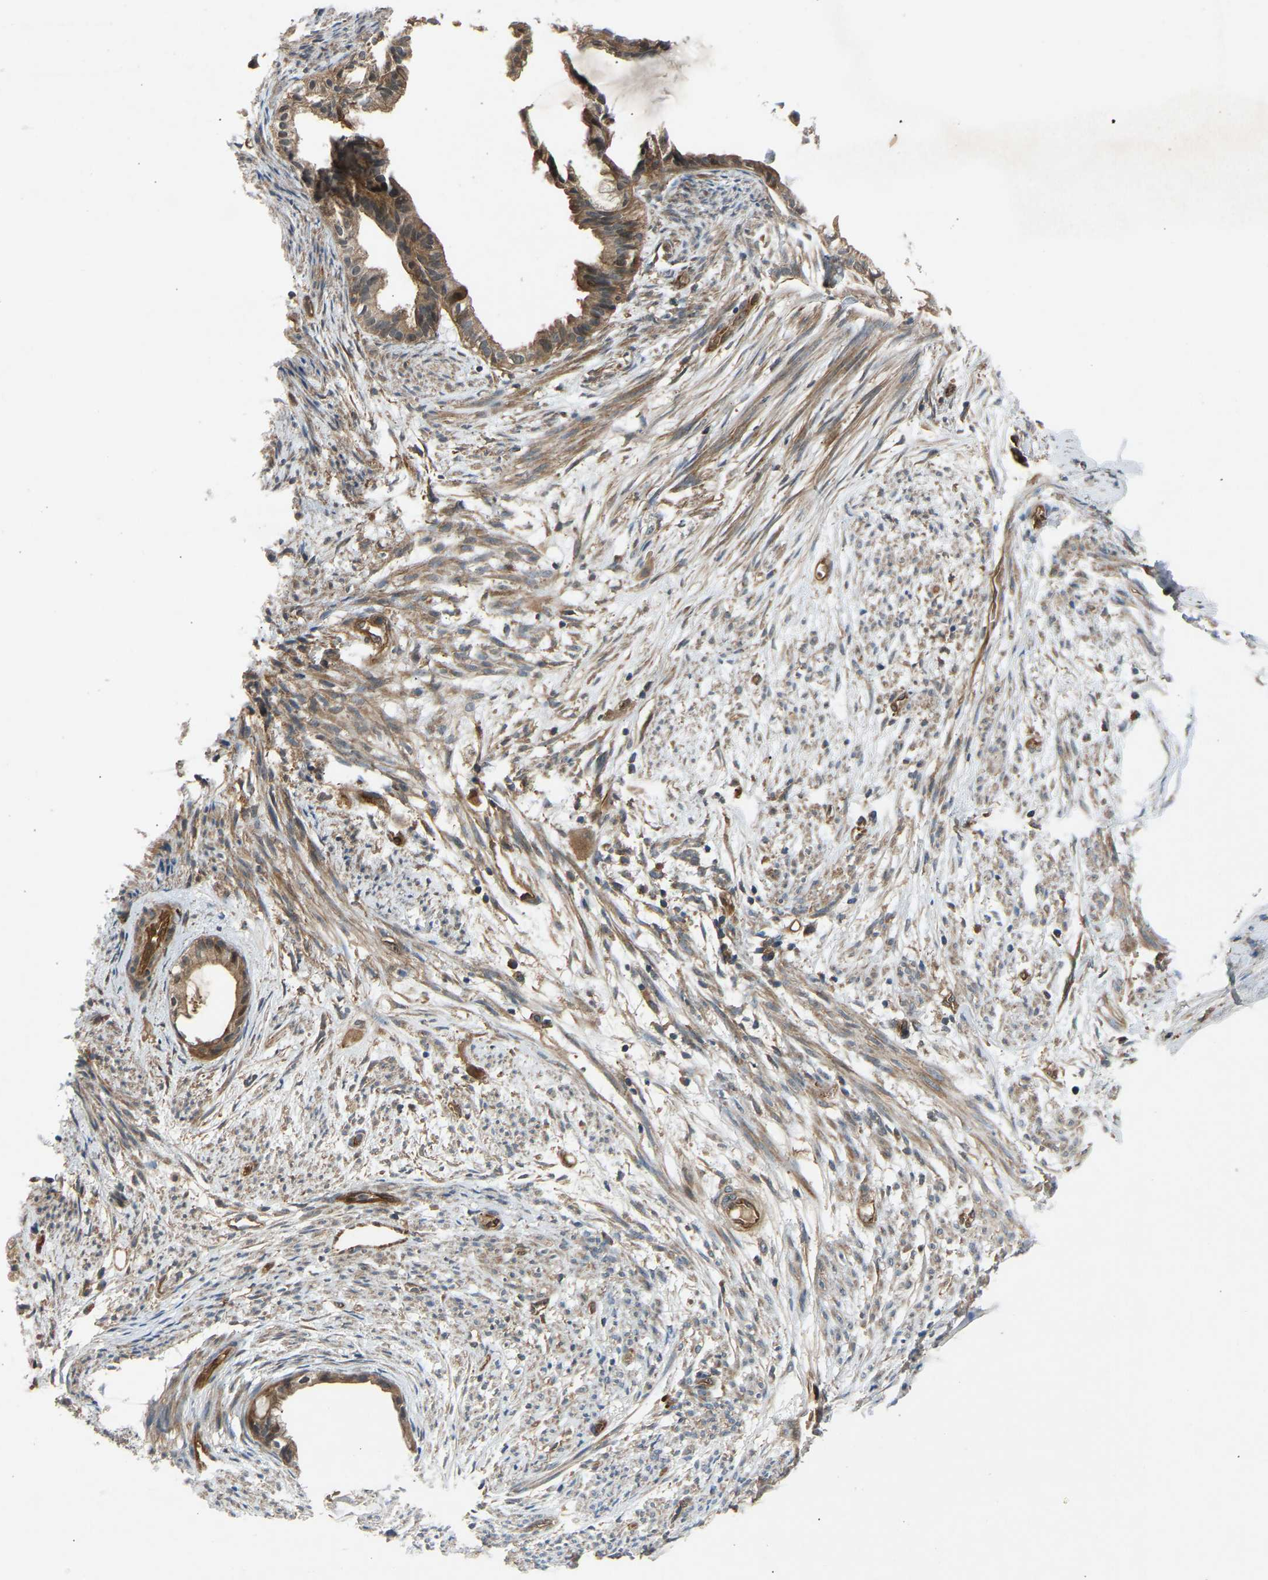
{"staining": {"intensity": "moderate", "quantity": ">75%", "location": "cytoplasmic/membranous"}, "tissue": "cervical cancer", "cell_type": "Tumor cells", "image_type": "cancer", "snomed": [{"axis": "morphology", "description": "Normal tissue, NOS"}, {"axis": "morphology", "description": "Adenocarcinoma, NOS"}, {"axis": "topography", "description": "Cervix"}, {"axis": "topography", "description": "Endometrium"}], "caption": "Approximately >75% of tumor cells in cervical cancer (adenocarcinoma) show moderate cytoplasmic/membranous protein positivity as visualized by brown immunohistochemical staining.", "gene": "GAS2L1", "patient": {"sex": "female", "age": 86}}